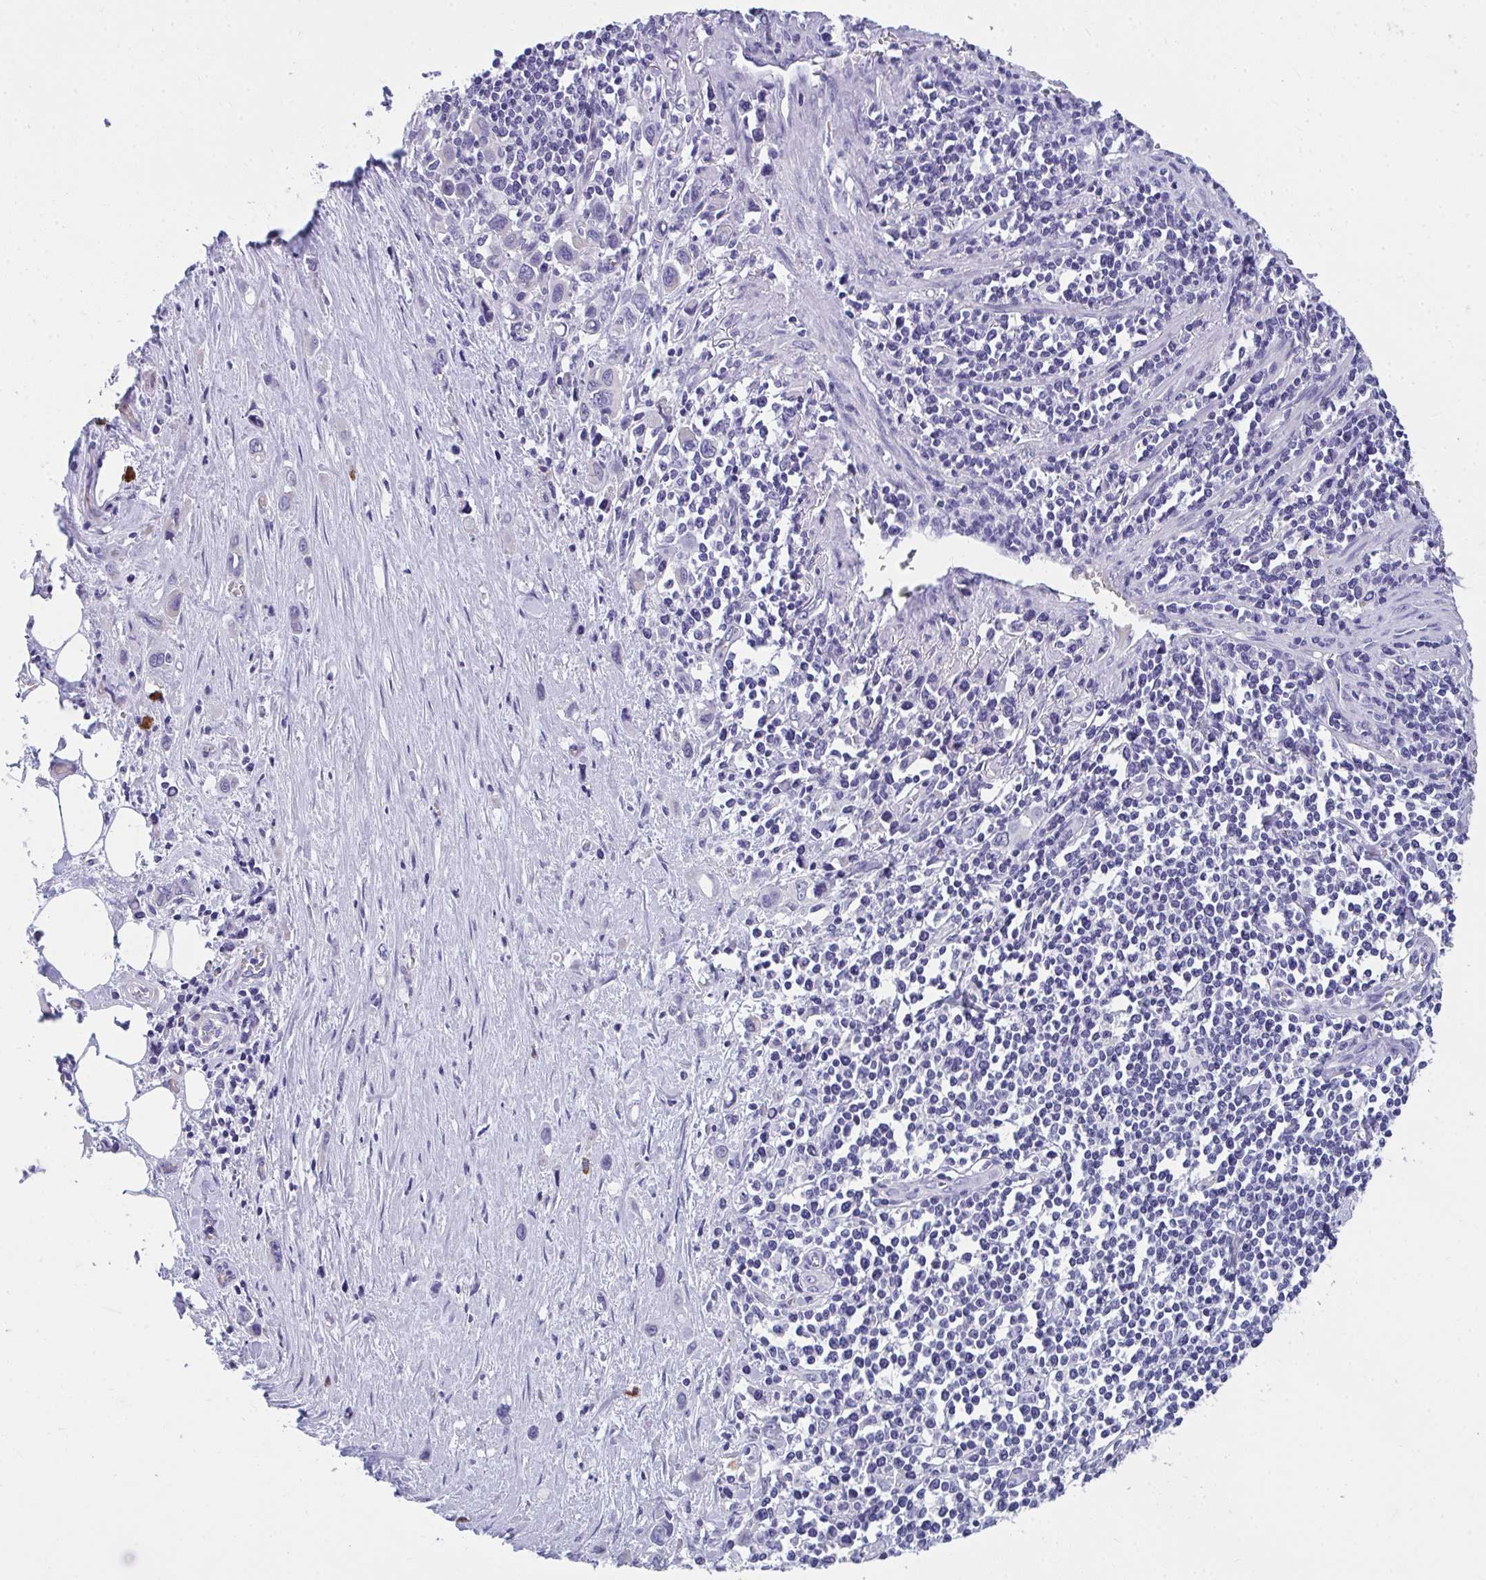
{"staining": {"intensity": "negative", "quantity": "none", "location": "none"}, "tissue": "stomach cancer", "cell_type": "Tumor cells", "image_type": "cancer", "snomed": [{"axis": "morphology", "description": "Adenocarcinoma, NOS"}, {"axis": "topography", "description": "Stomach, upper"}], "caption": "Micrograph shows no significant protein staining in tumor cells of adenocarcinoma (stomach).", "gene": "TSBP1", "patient": {"sex": "male", "age": 75}}